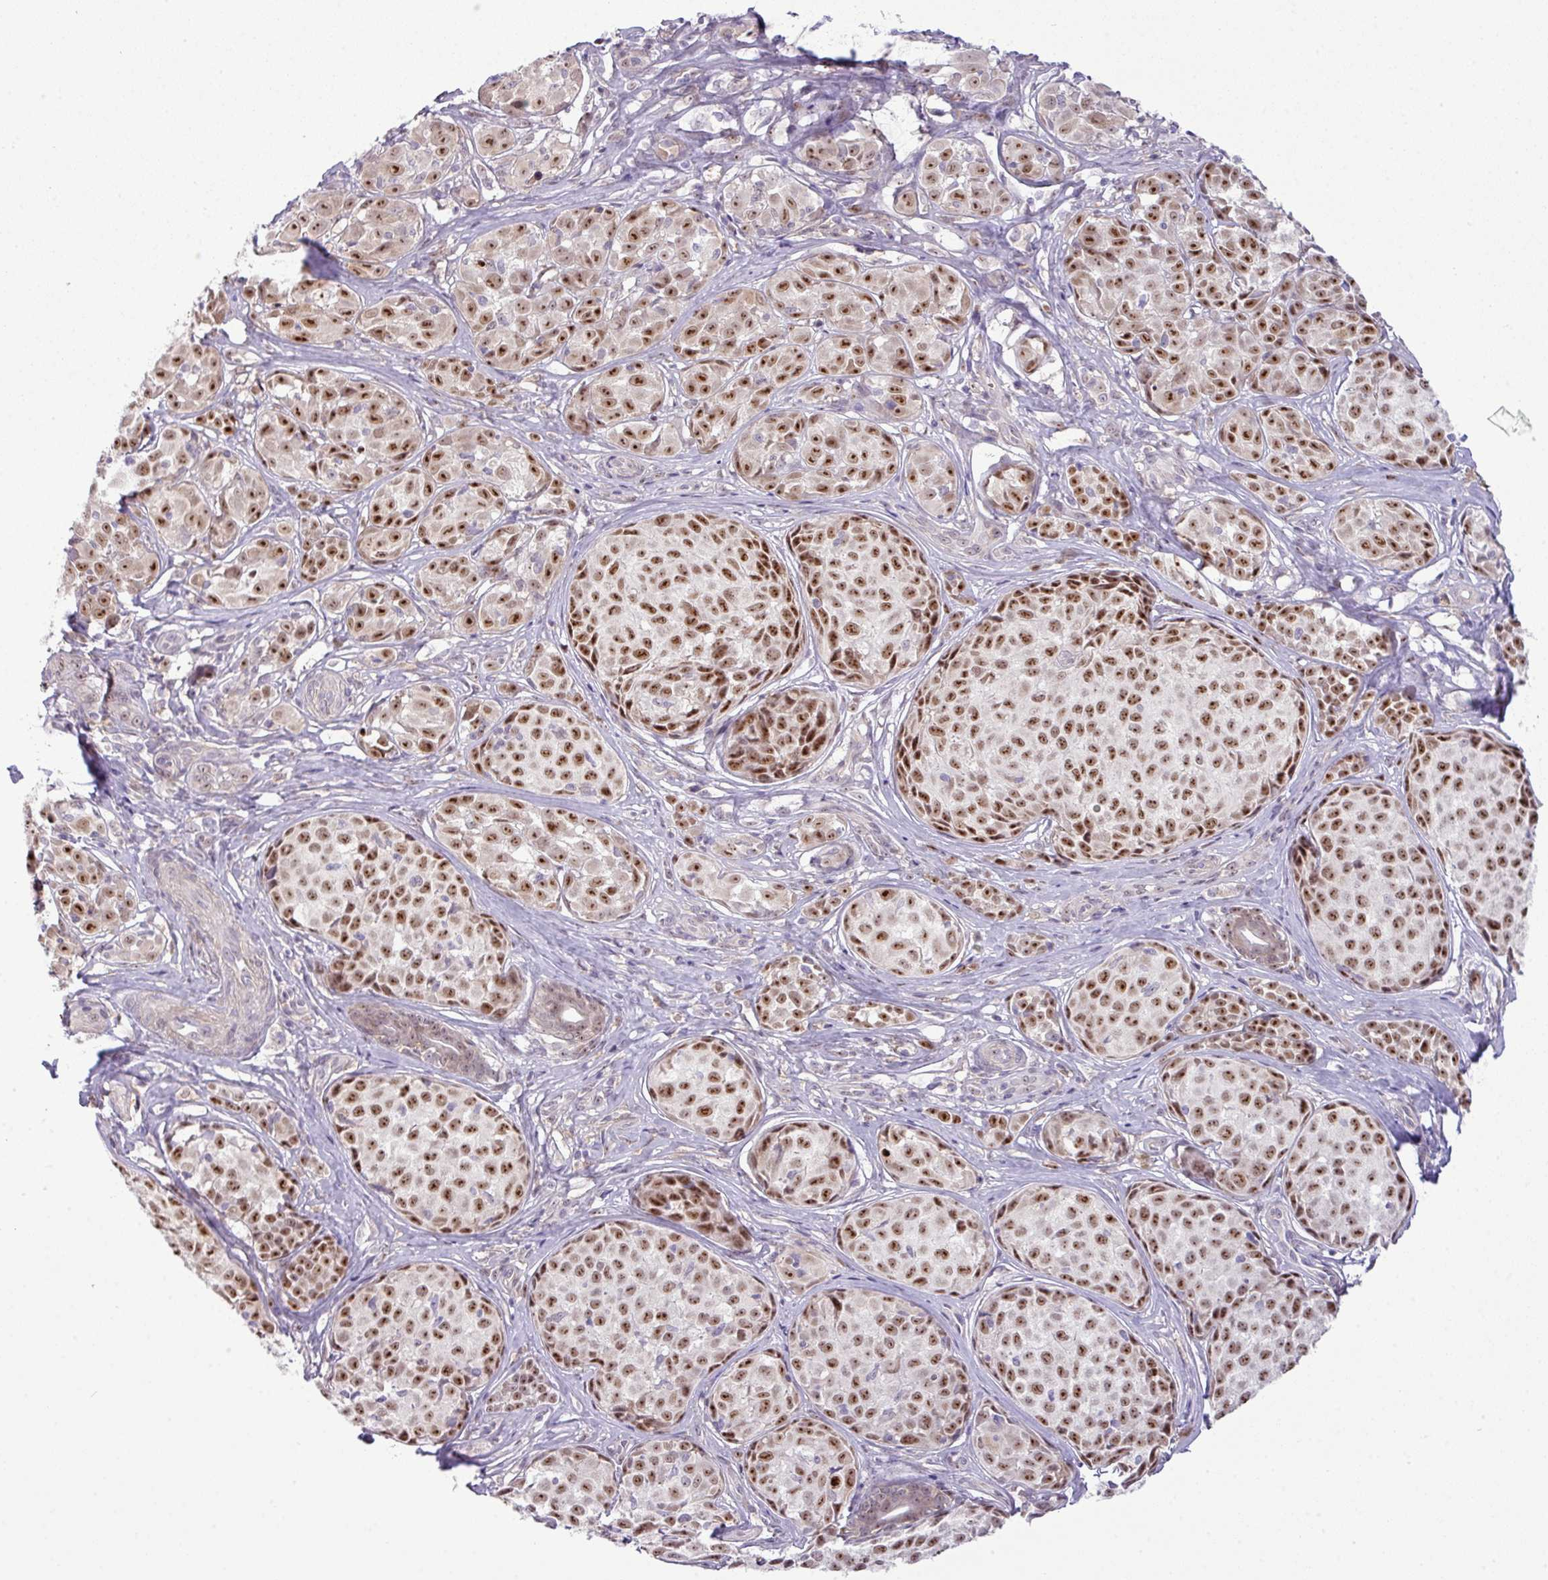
{"staining": {"intensity": "strong", "quantity": ">75%", "location": "nuclear"}, "tissue": "melanoma", "cell_type": "Tumor cells", "image_type": "cancer", "snomed": [{"axis": "morphology", "description": "Malignant melanoma, NOS"}, {"axis": "topography", "description": "Skin"}], "caption": "This is a histology image of IHC staining of malignant melanoma, which shows strong expression in the nuclear of tumor cells.", "gene": "MAK16", "patient": {"sex": "female", "age": 35}}